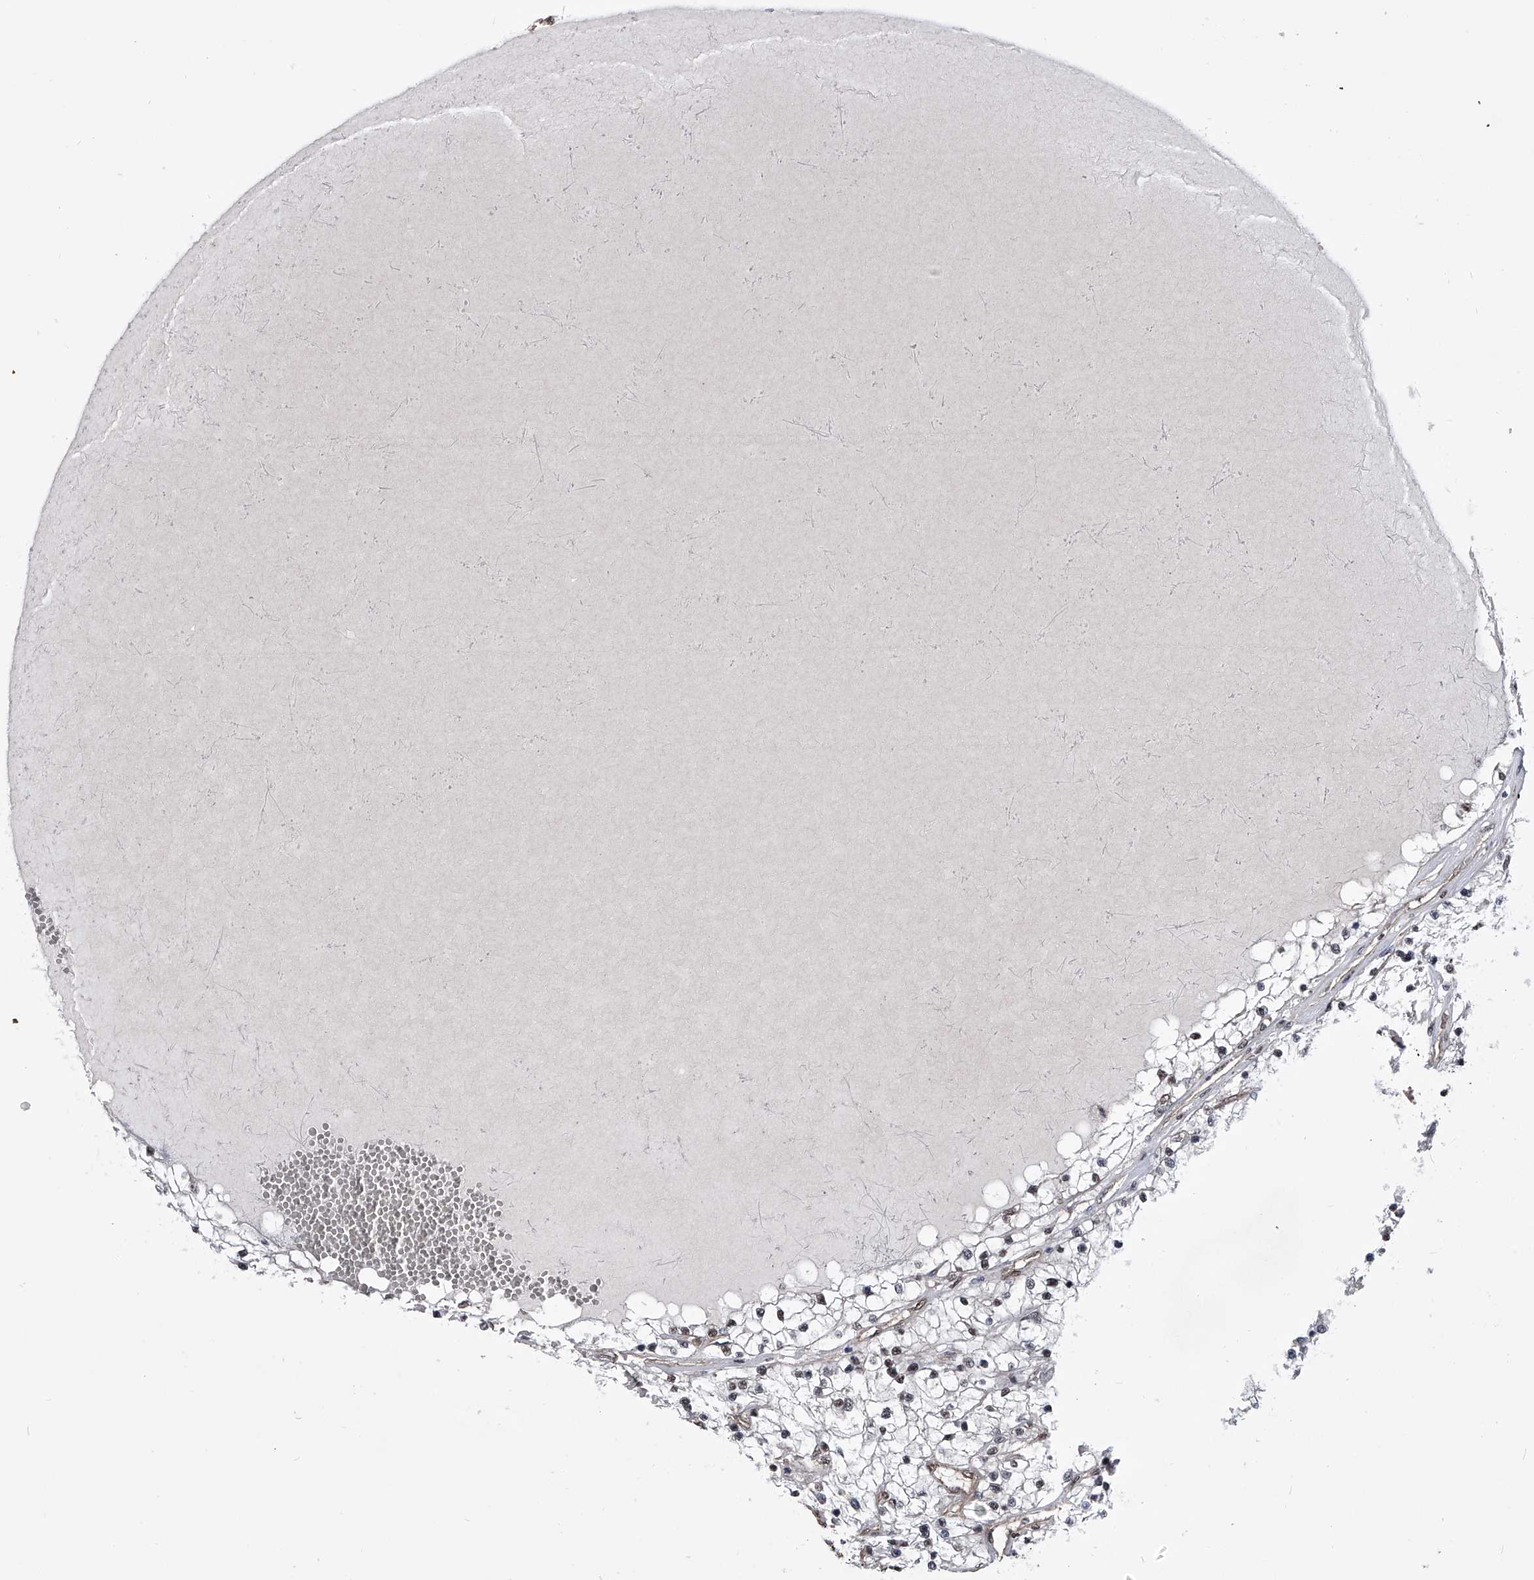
{"staining": {"intensity": "weak", "quantity": "<25%", "location": "nuclear"}, "tissue": "renal cancer", "cell_type": "Tumor cells", "image_type": "cancer", "snomed": [{"axis": "morphology", "description": "Normal tissue, NOS"}, {"axis": "morphology", "description": "Adenocarcinoma, NOS"}, {"axis": "topography", "description": "Kidney"}], "caption": "Immunohistochemistry micrograph of neoplastic tissue: renal adenocarcinoma stained with DAB (3,3'-diaminobenzidine) reveals no significant protein staining in tumor cells.", "gene": "ZNF76", "patient": {"sex": "male", "age": 68}}